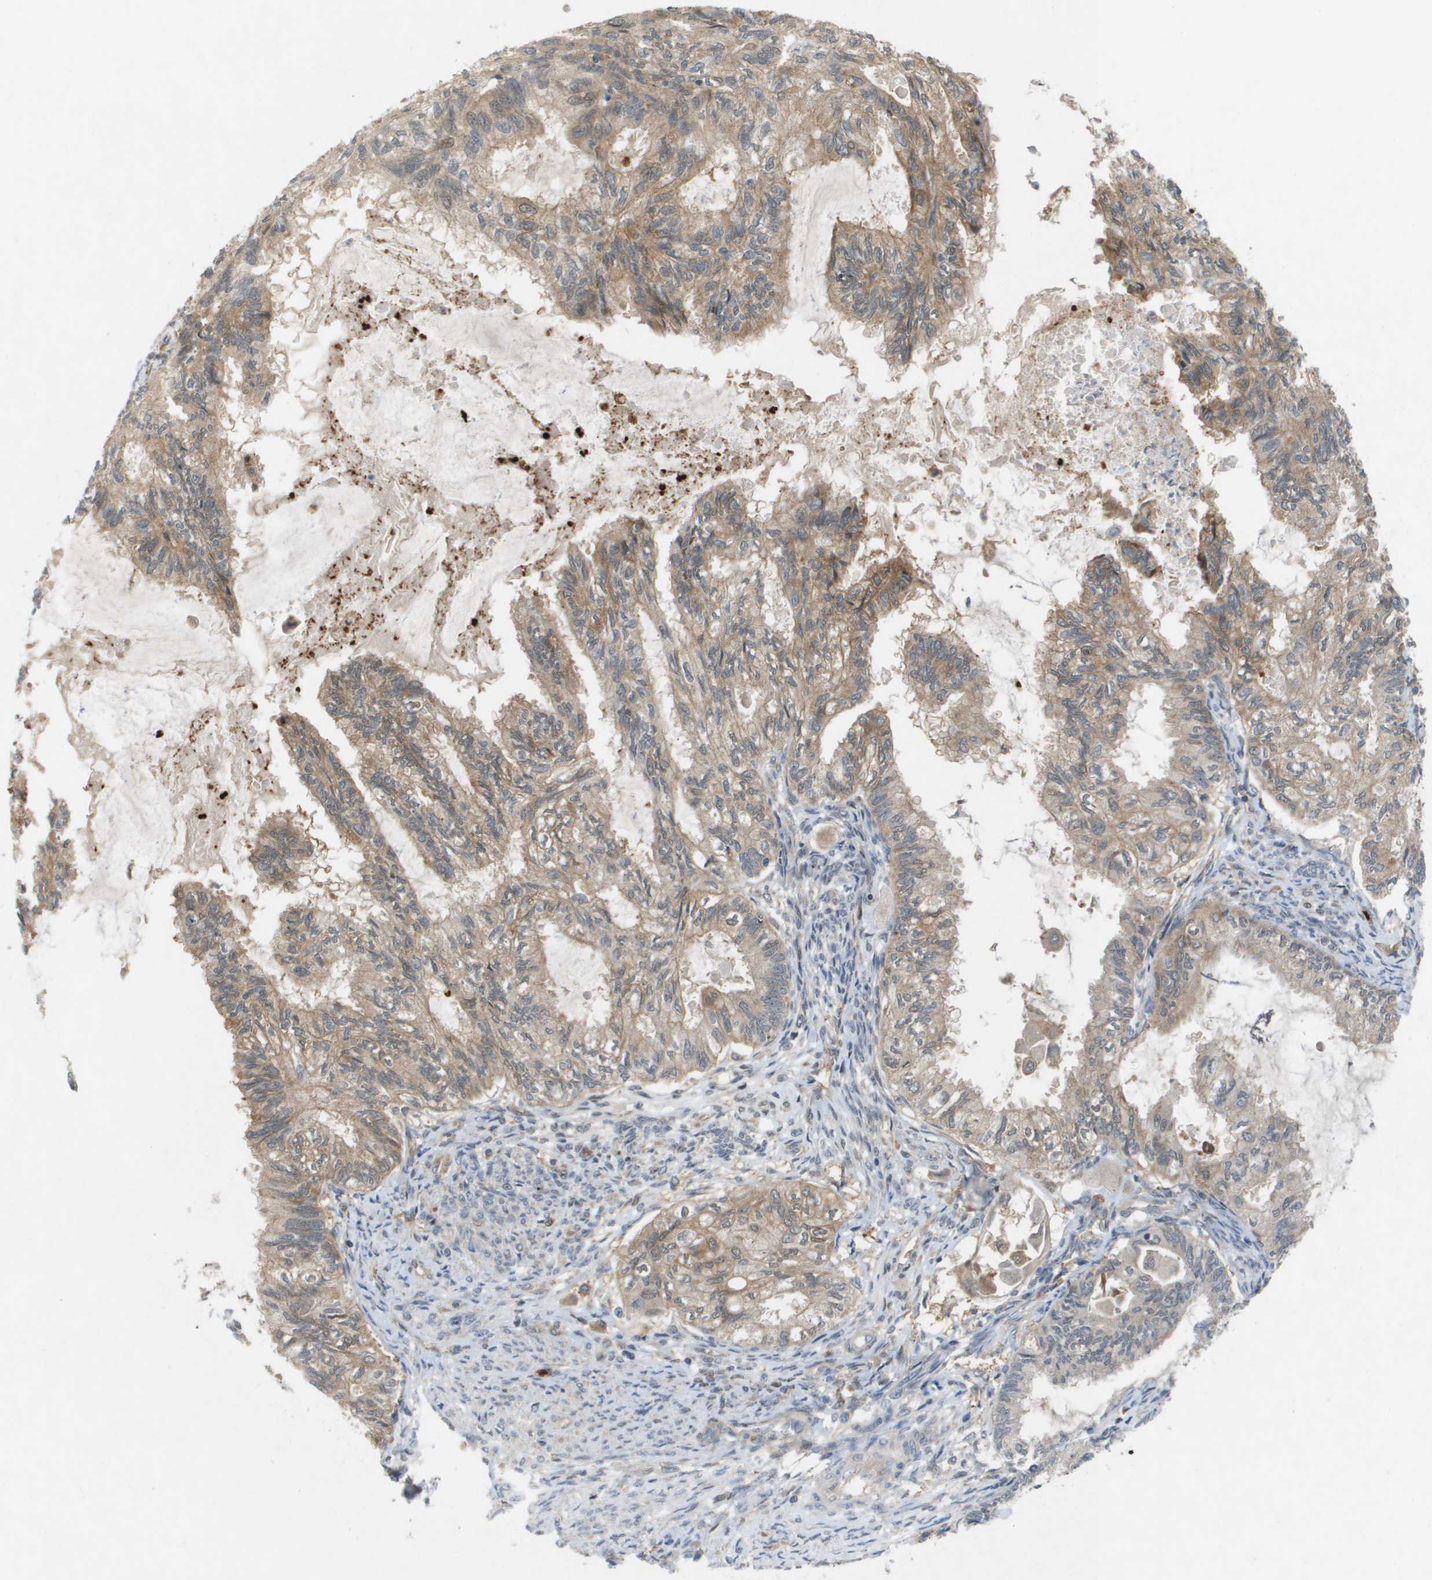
{"staining": {"intensity": "moderate", "quantity": ">75%", "location": "cytoplasmic/membranous"}, "tissue": "cervical cancer", "cell_type": "Tumor cells", "image_type": "cancer", "snomed": [{"axis": "morphology", "description": "Normal tissue, NOS"}, {"axis": "morphology", "description": "Adenocarcinoma, NOS"}, {"axis": "topography", "description": "Cervix"}, {"axis": "topography", "description": "Endometrium"}], "caption": "IHC staining of cervical adenocarcinoma, which demonstrates medium levels of moderate cytoplasmic/membranous expression in approximately >75% of tumor cells indicating moderate cytoplasmic/membranous protein staining. The staining was performed using DAB (brown) for protein detection and nuclei were counterstained in hematoxylin (blue).", "gene": "PALD1", "patient": {"sex": "female", "age": 86}}